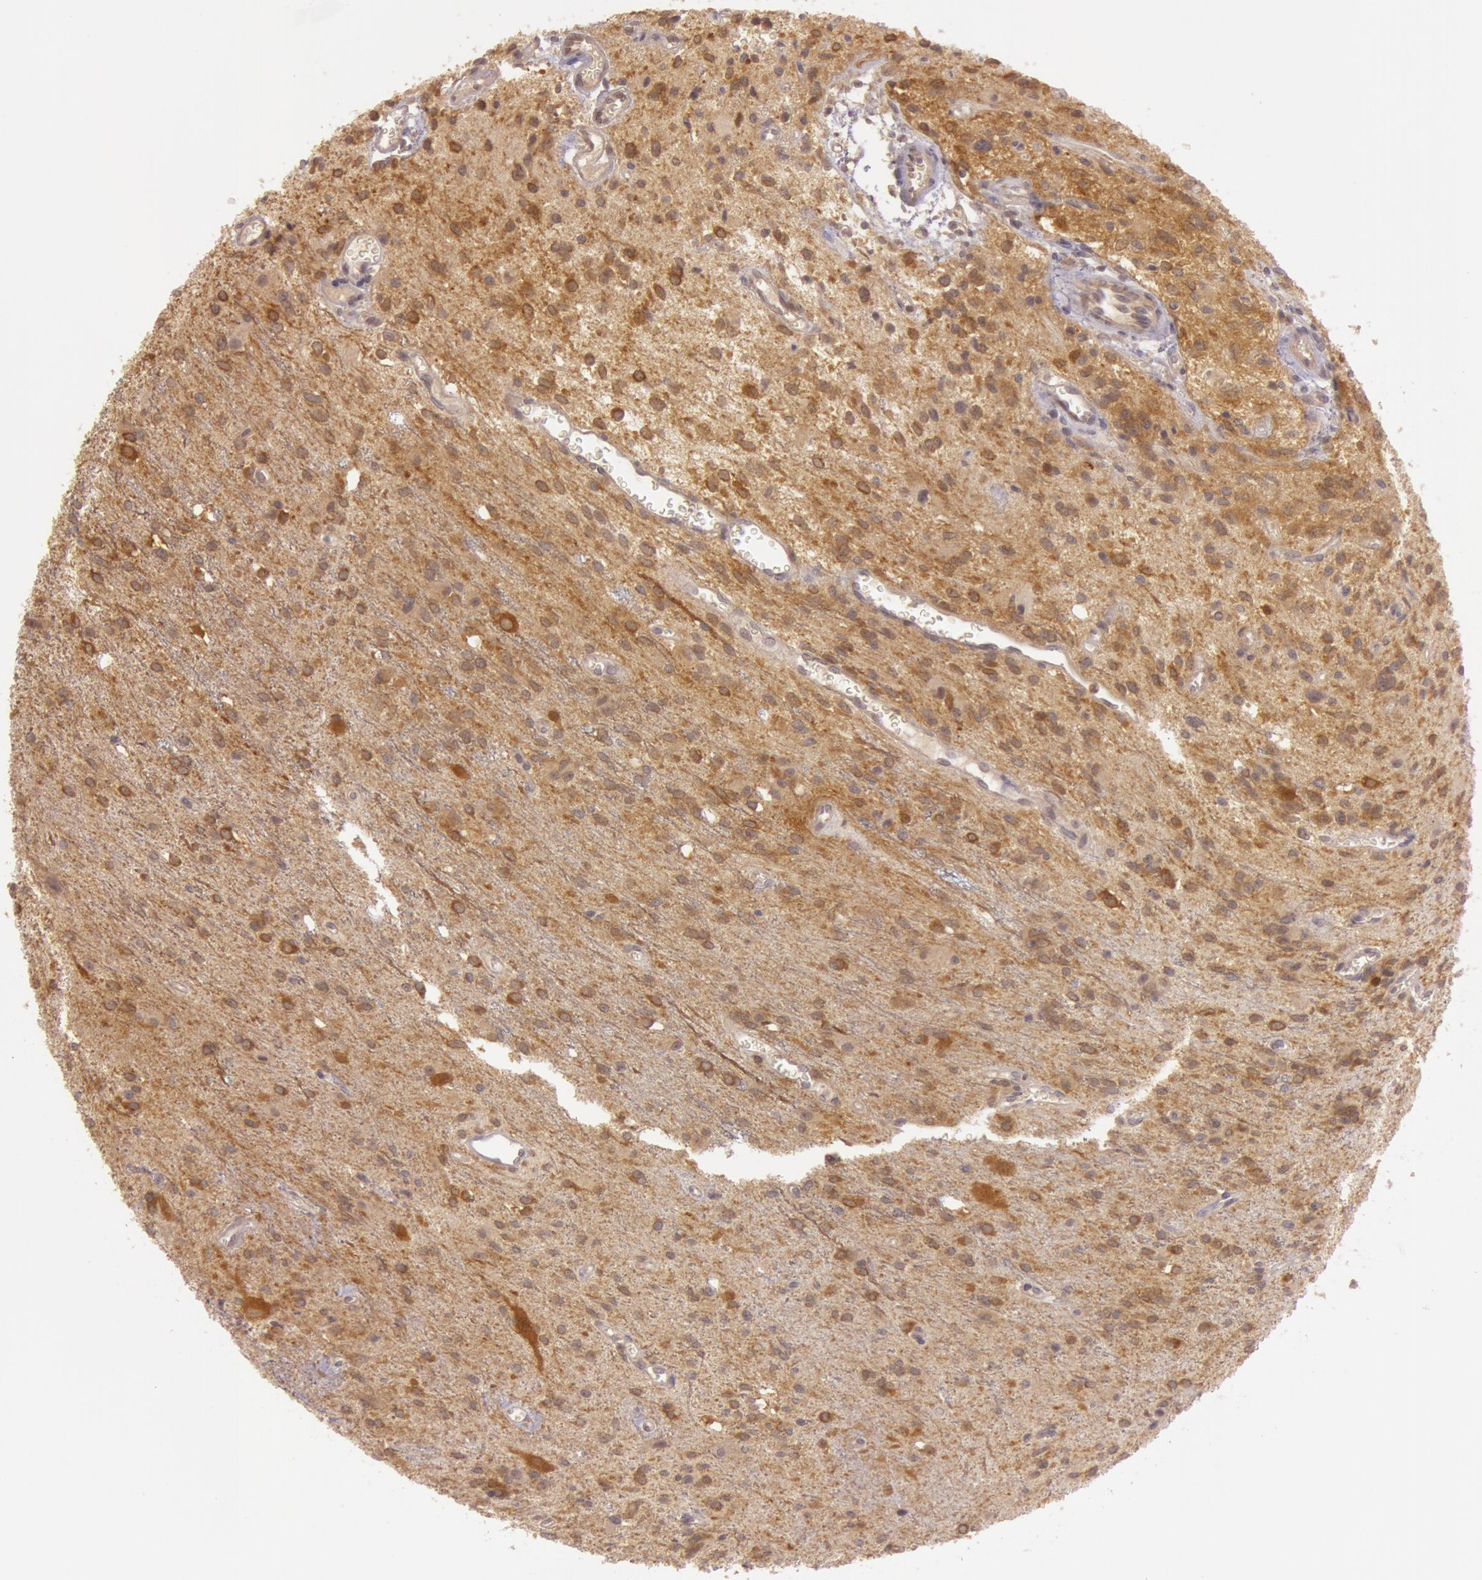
{"staining": {"intensity": "moderate", "quantity": ">75%", "location": "cytoplasmic/membranous"}, "tissue": "glioma", "cell_type": "Tumor cells", "image_type": "cancer", "snomed": [{"axis": "morphology", "description": "Glioma, malignant, Low grade"}, {"axis": "topography", "description": "Brain"}], "caption": "A histopathology image showing moderate cytoplasmic/membranous staining in about >75% of tumor cells in glioma, as visualized by brown immunohistochemical staining.", "gene": "ATG2B", "patient": {"sex": "female", "age": 15}}